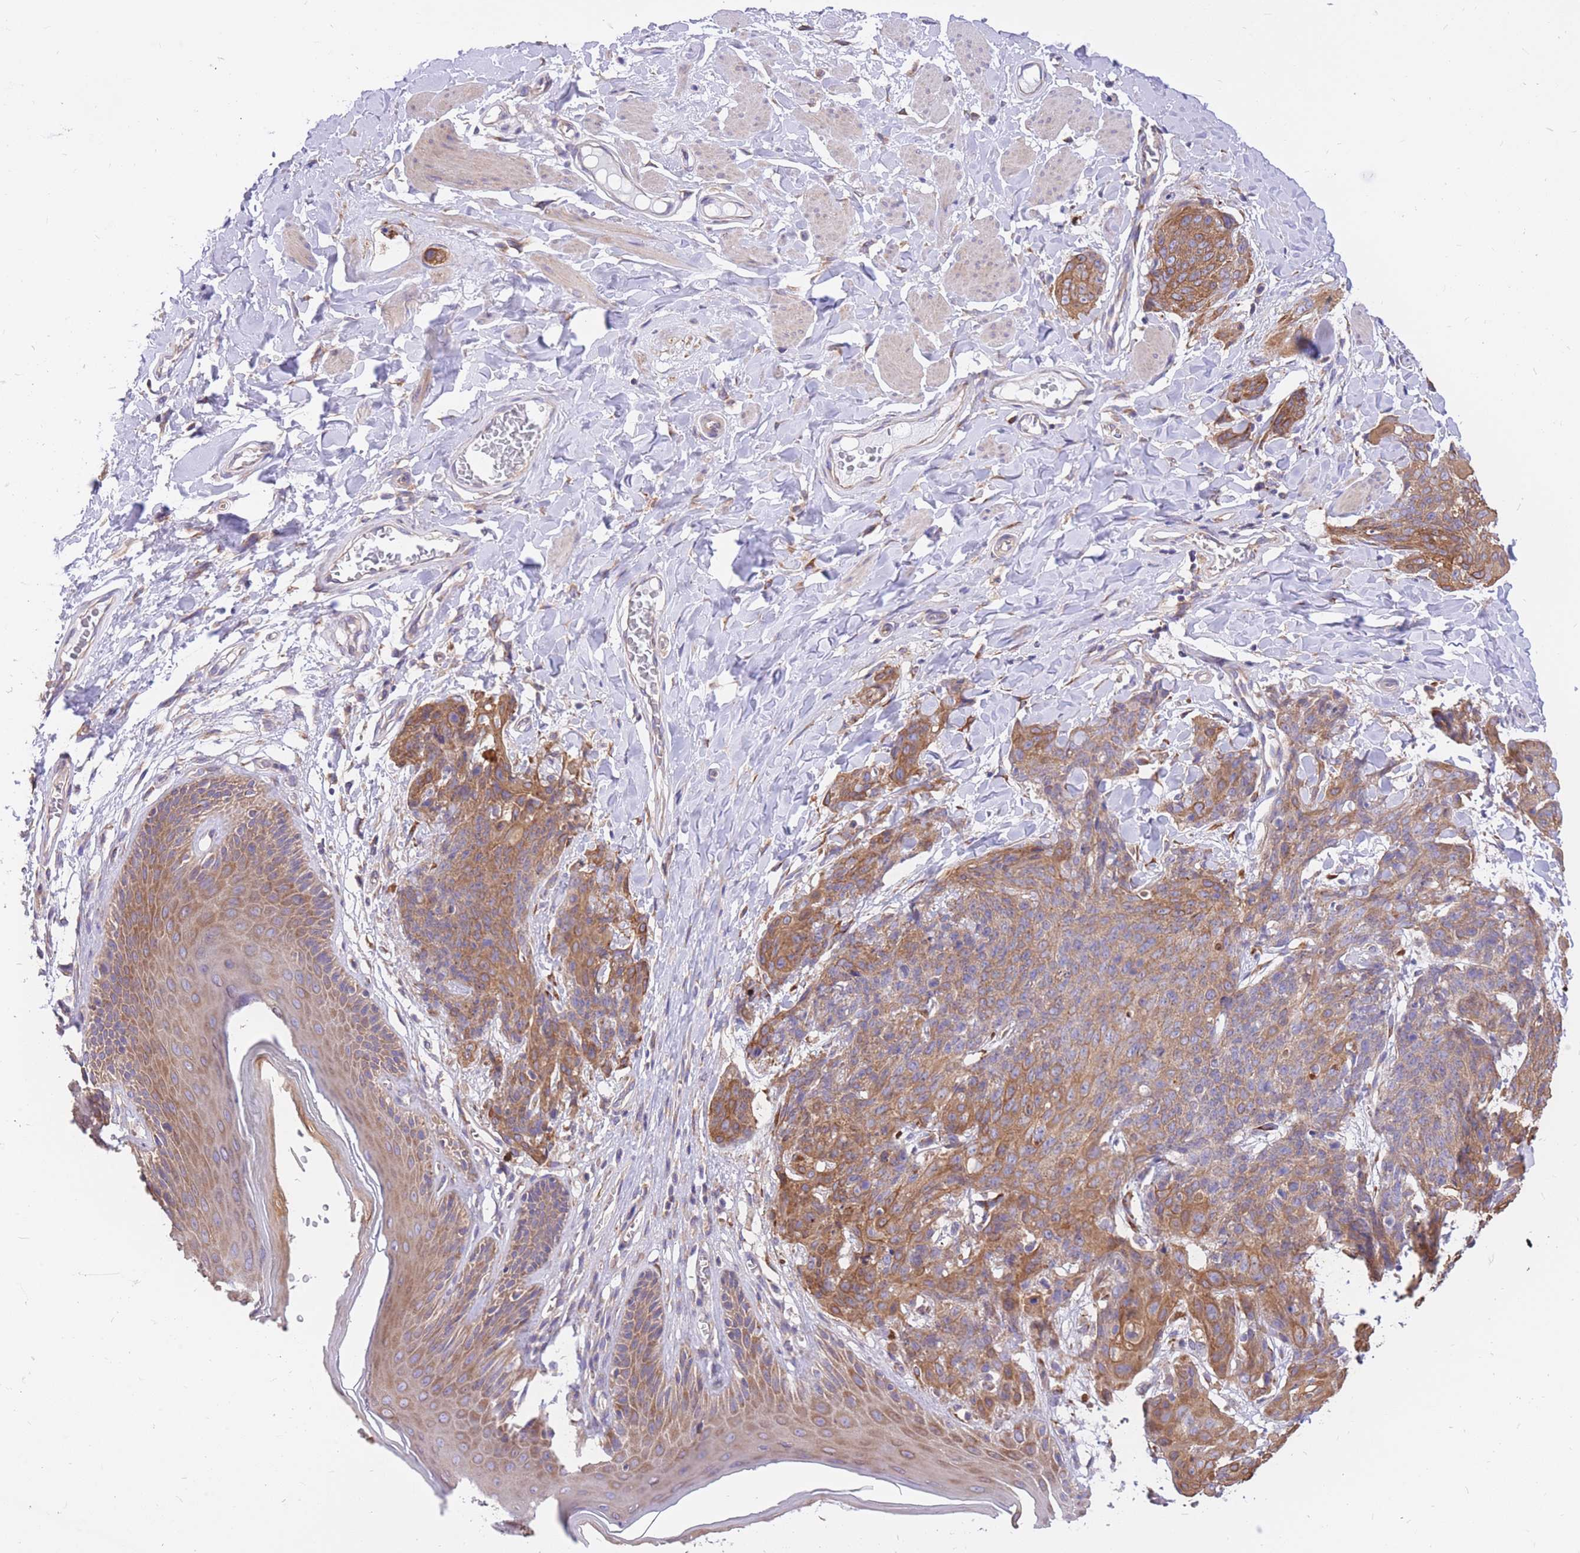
{"staining": {"intensity": "moderate", "quantity": ">75%", "location": "cytoplasmic/membranous"}, "tissue": "skin cancer", "cell_type": "Tumor cells", "image_type": "cancer", "snomed": [{"axis": "morphology", "description": "Squamous cell carcinoma, NOS"}, {"axis": "topography", "description": "Skin"}, {"axis": "topography", "description": "Vulva"}], "caption": "About >75% of tumor cells in squamous cell carcinoma (skin) exhibit moderate cytoplasmic/membranous protein staining as visualized by brown immunohistochemical staining.", "gene": "GBP7", "patient": {"sex": "female", "age": 85}}